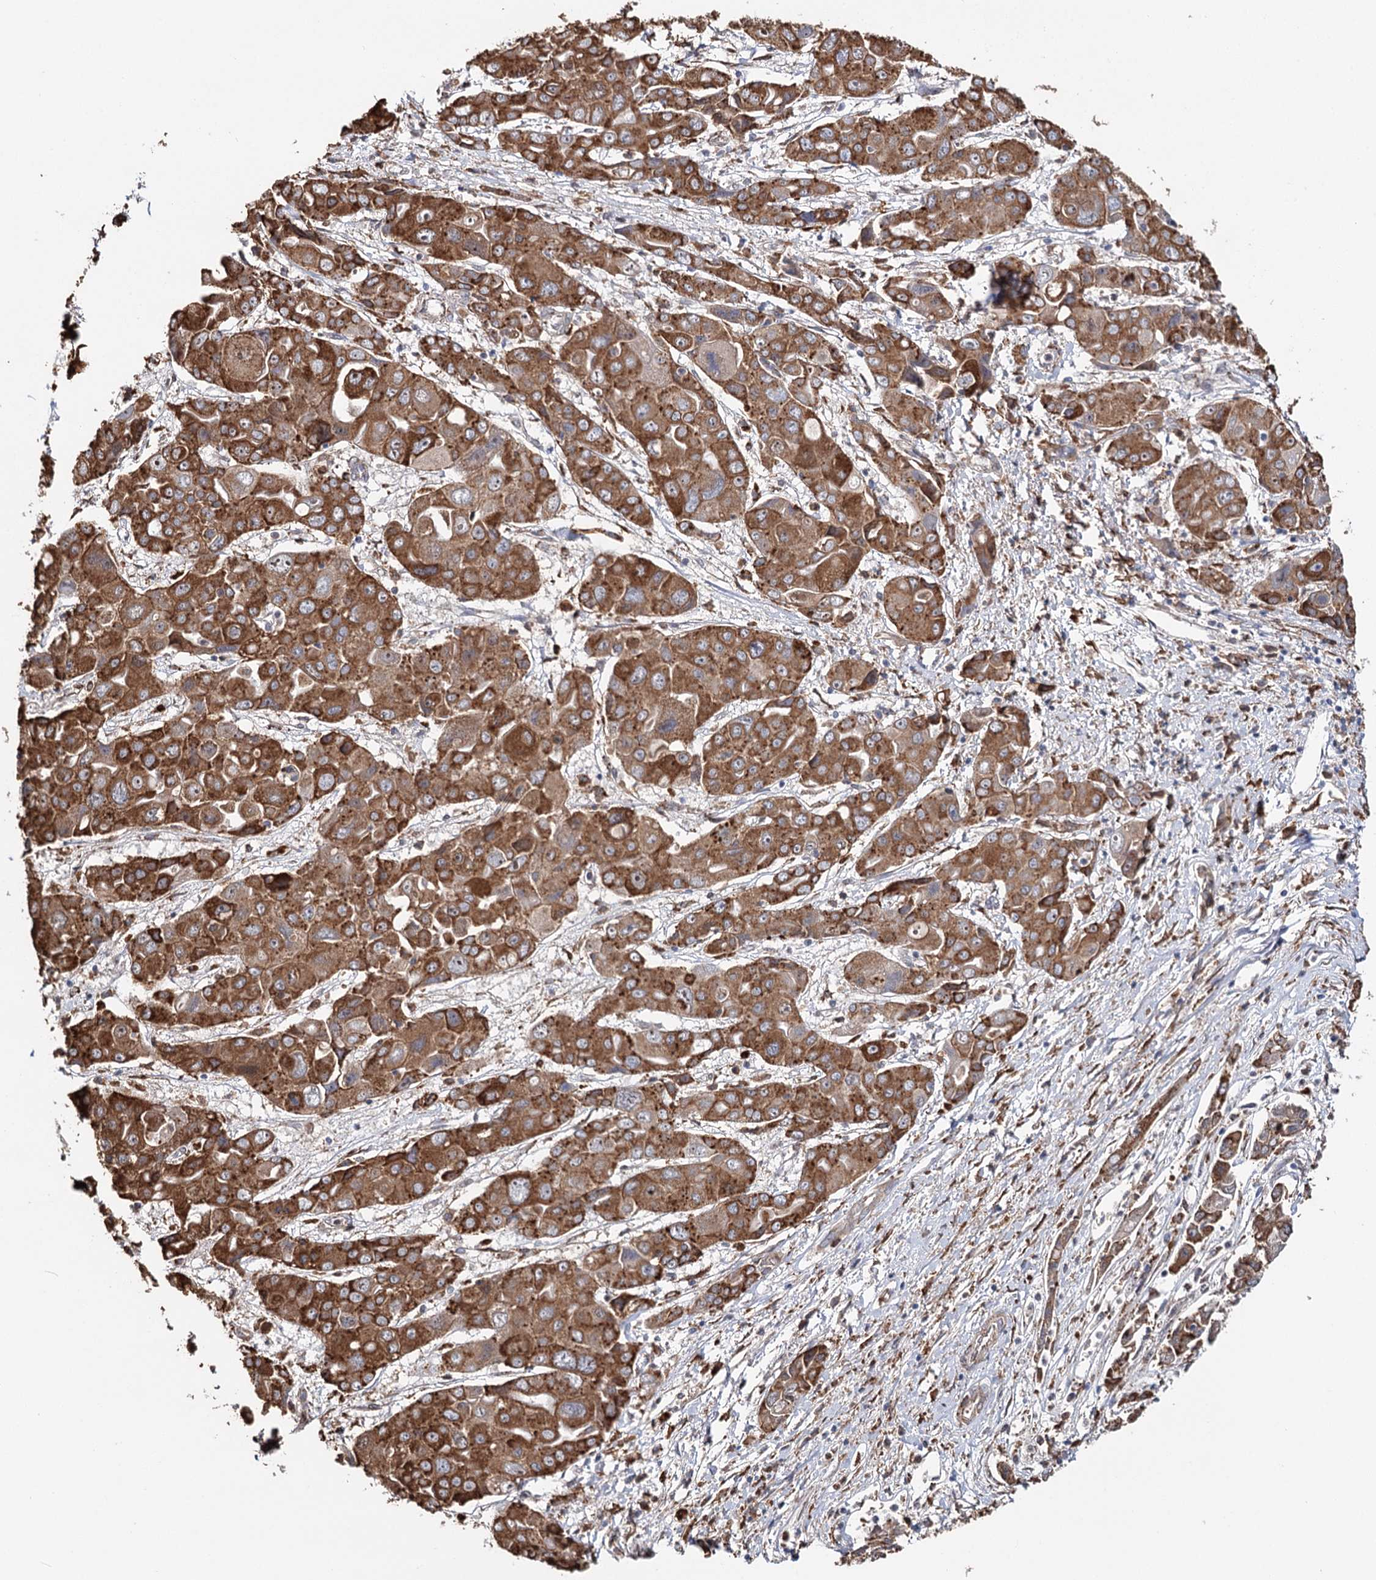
{"staining": {"intensity": "strong", "quantity": ">75%", "location": "cytoplasmic/membranous"}, "tissue": "liver cancer", "cell_type": "Tumor cells", "image_type": "cancer", "snomed": [{"axis": "morphology", "description": "Cholangiocarcinoma"}, {"axis": "topography", "description": "Liver"}], "caption": "Immunohistochemical staining of human liver cancer displays high levels of strong cytoplasmic/membranous staining in about >75% of tumor cells.", "gene": "VEGFA", "patient": {"sex": "male", "age": 67}}